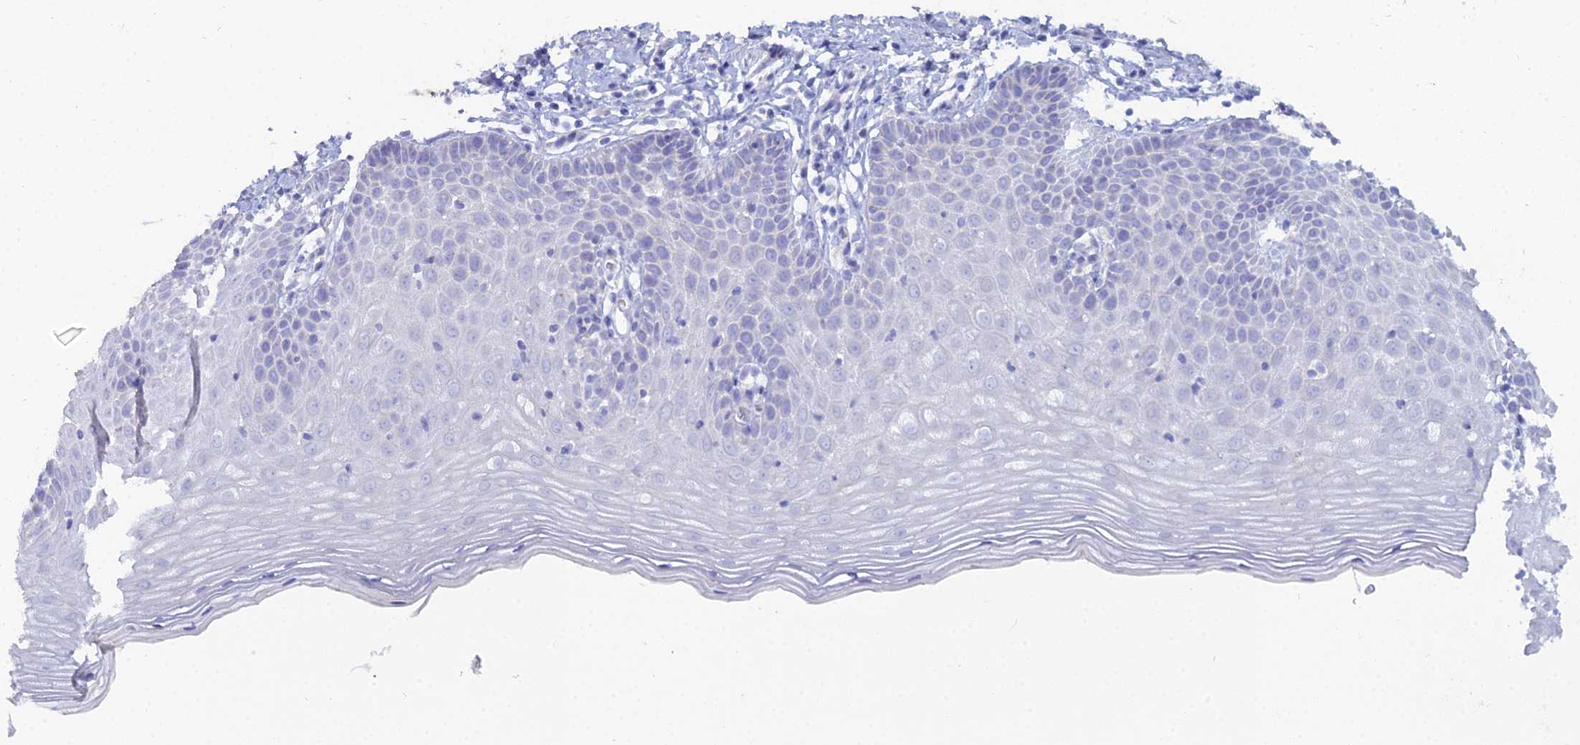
{"staining": {"intensity": "negative", "quantity": "none", "location": "none"}, "tissue": "cervix", "cell_type": "Glandular cells", "image_type": "normal", "snomed": [{"axis": "morphology", "description": "Normal tissue, NOS"}, {"axis": "topography", "description": "Cervix"}], "caption": "There is no significant staining in glandular cells of cervix. The staining is performed using DAB brown chromogen with nuclei counter-stained in using hematoxylin.", "gene": "DHX34", "patient": {"sex": "female", "age": 36}}